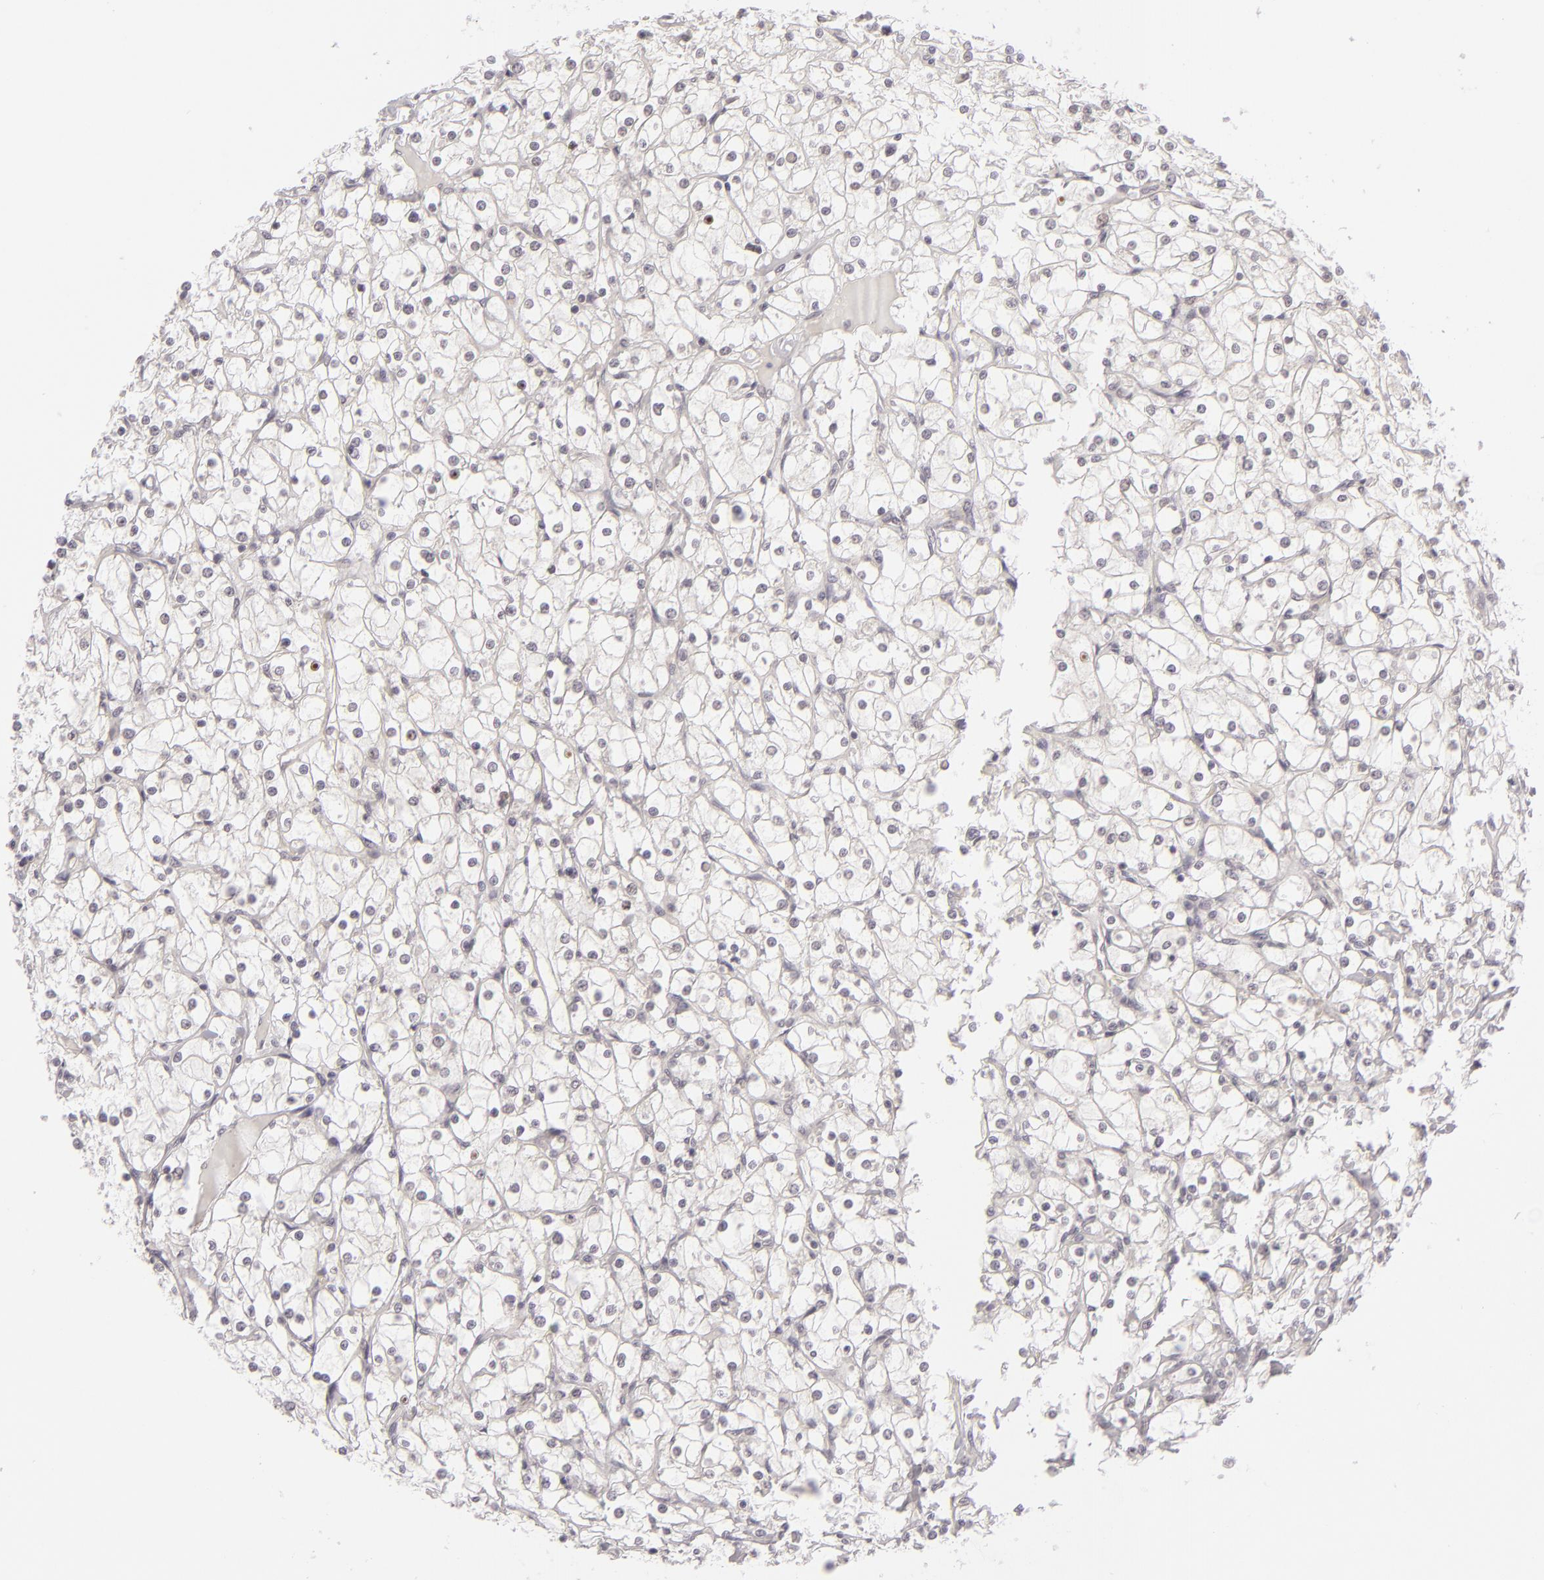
{"staining": {"intensity": "negative", "quantity": "none", "location": "none"}, "tissue": "renal cancer", "cell_type": "Tumor cells", "image_type": "cancer", "snomed": [{"axis": "morphology", "description": "Adenocarcinoma, NOS"}, {"axis": "topography", "description": "Kidney"}], "caption": "DAB immunohistochemical staining of renal cancer exhibits no significant expression in tumor cells.", "gene": "DLG3", "patient": {"sex": "female", "age": 73}}